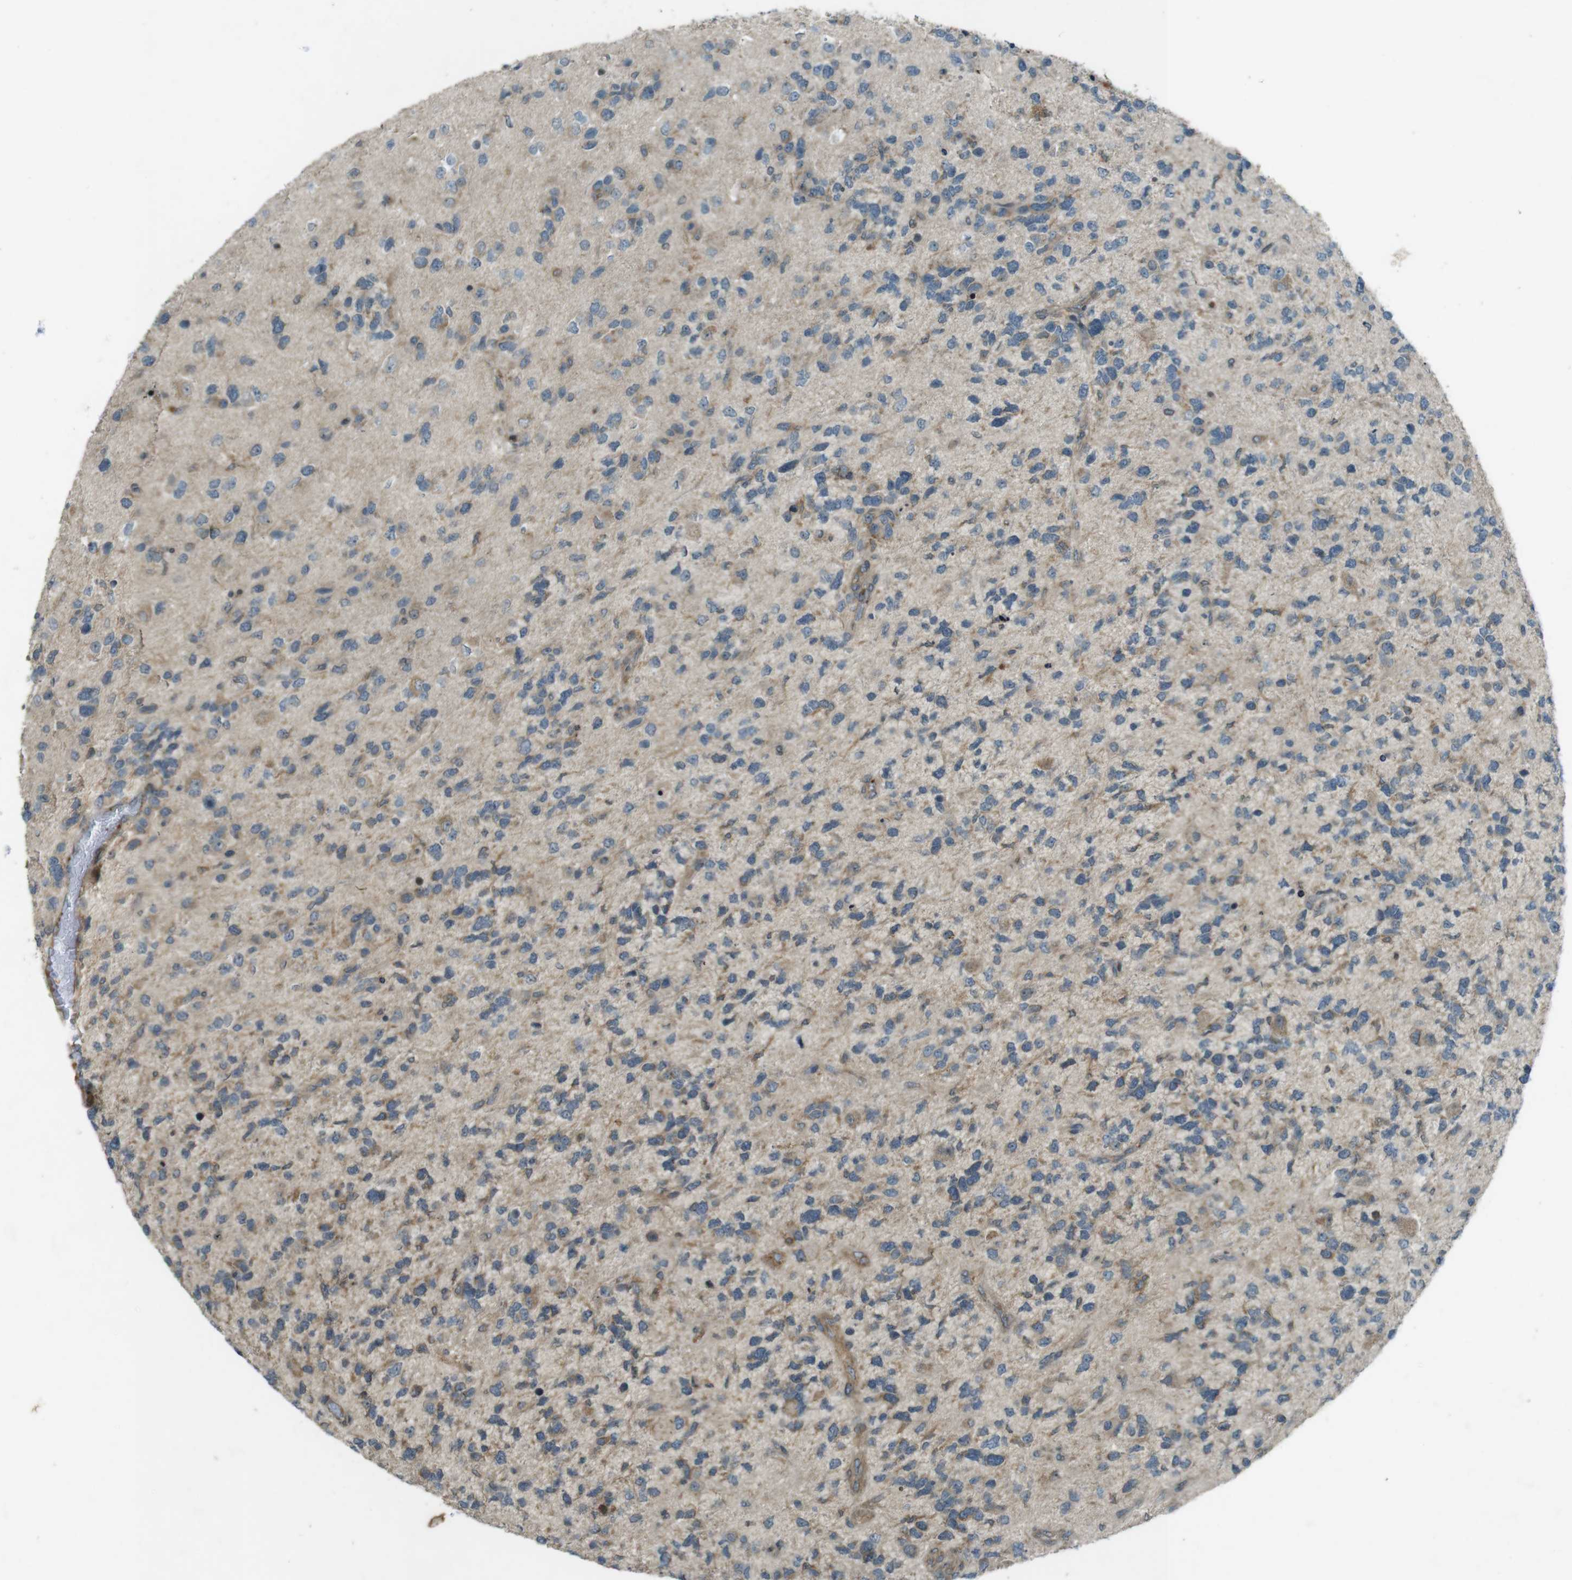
{"staining": {"intensity": "weak", "quantity": "<25%", "location": "cytoplasmic/membranous"}, "tissue": "glioma", "cell_type": "Tumor cells", "image_type": "cancer", "snomed": [{"axis": "morphology", "description": "Glioma, malignant, High grade"}, {"axis": "topography", "description": "Brain"}], "caption": "DAB immunohistochemical staining of human glioma displays no significant staining in tumor cells.", "gene": "ZYX", "patient": {"sex": "female", "age": 58}}